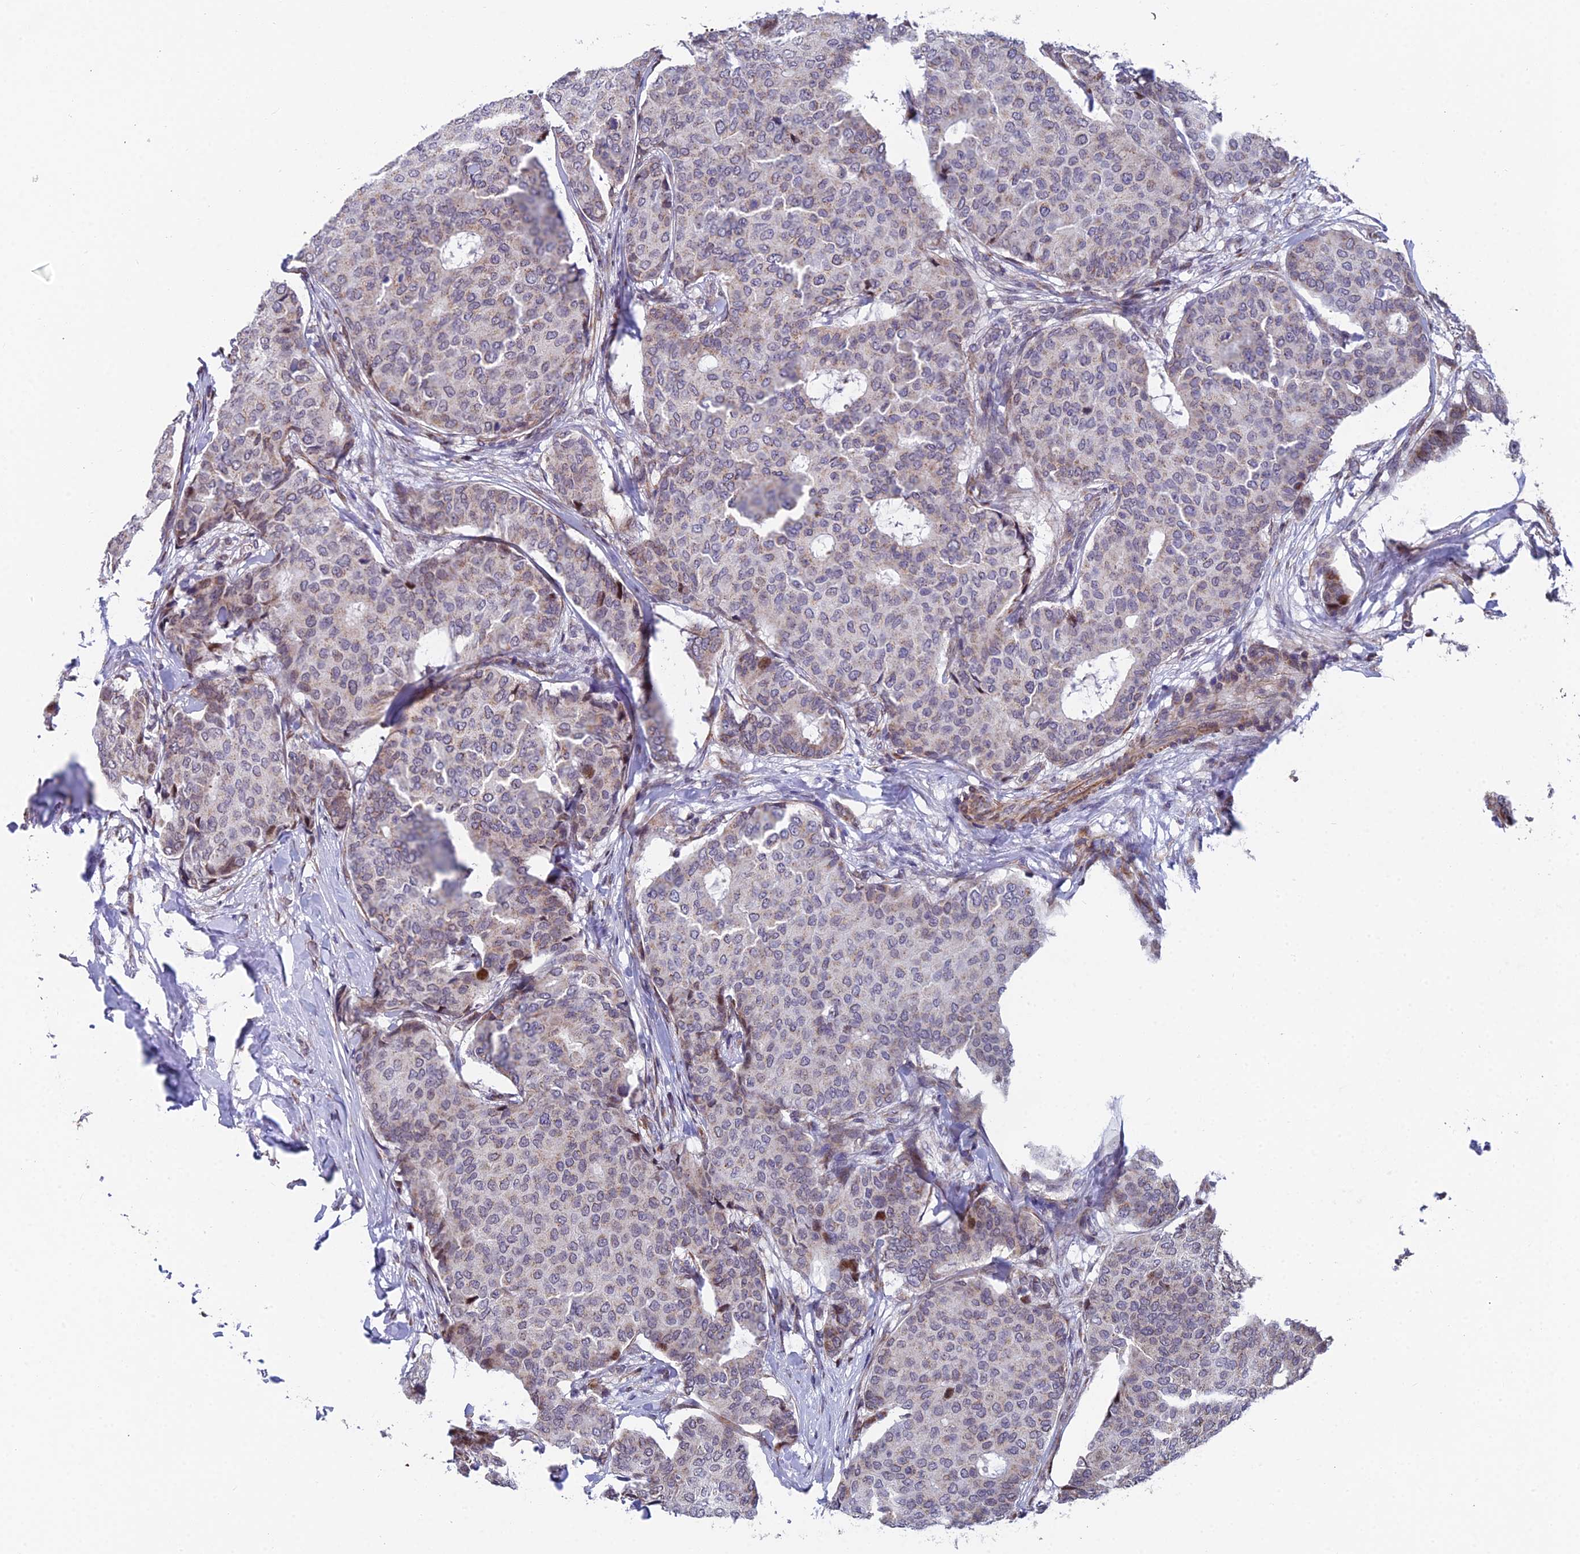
{"staining": {"intensity": "moderate", "quantity": "25%-75%", "location": "nuclear"}, "tissue": "breast cancer", "cell_type": "Tumor cells", "image_type": "cancer", "snomed": [{"axis": "morphology", "description": "Duct carcinoma"}, {"axis": "topography", "description": "Breast"}], "caption": "Protein staining by IHC reveals moderate nuclear staining in approximately 25%-75% of tumor cells in breast cancer. (DAB = brown stain, brightfield microscopy at high magnification).", "gene": "XKR9", "patient": {"sex": "female", "age": 75}}